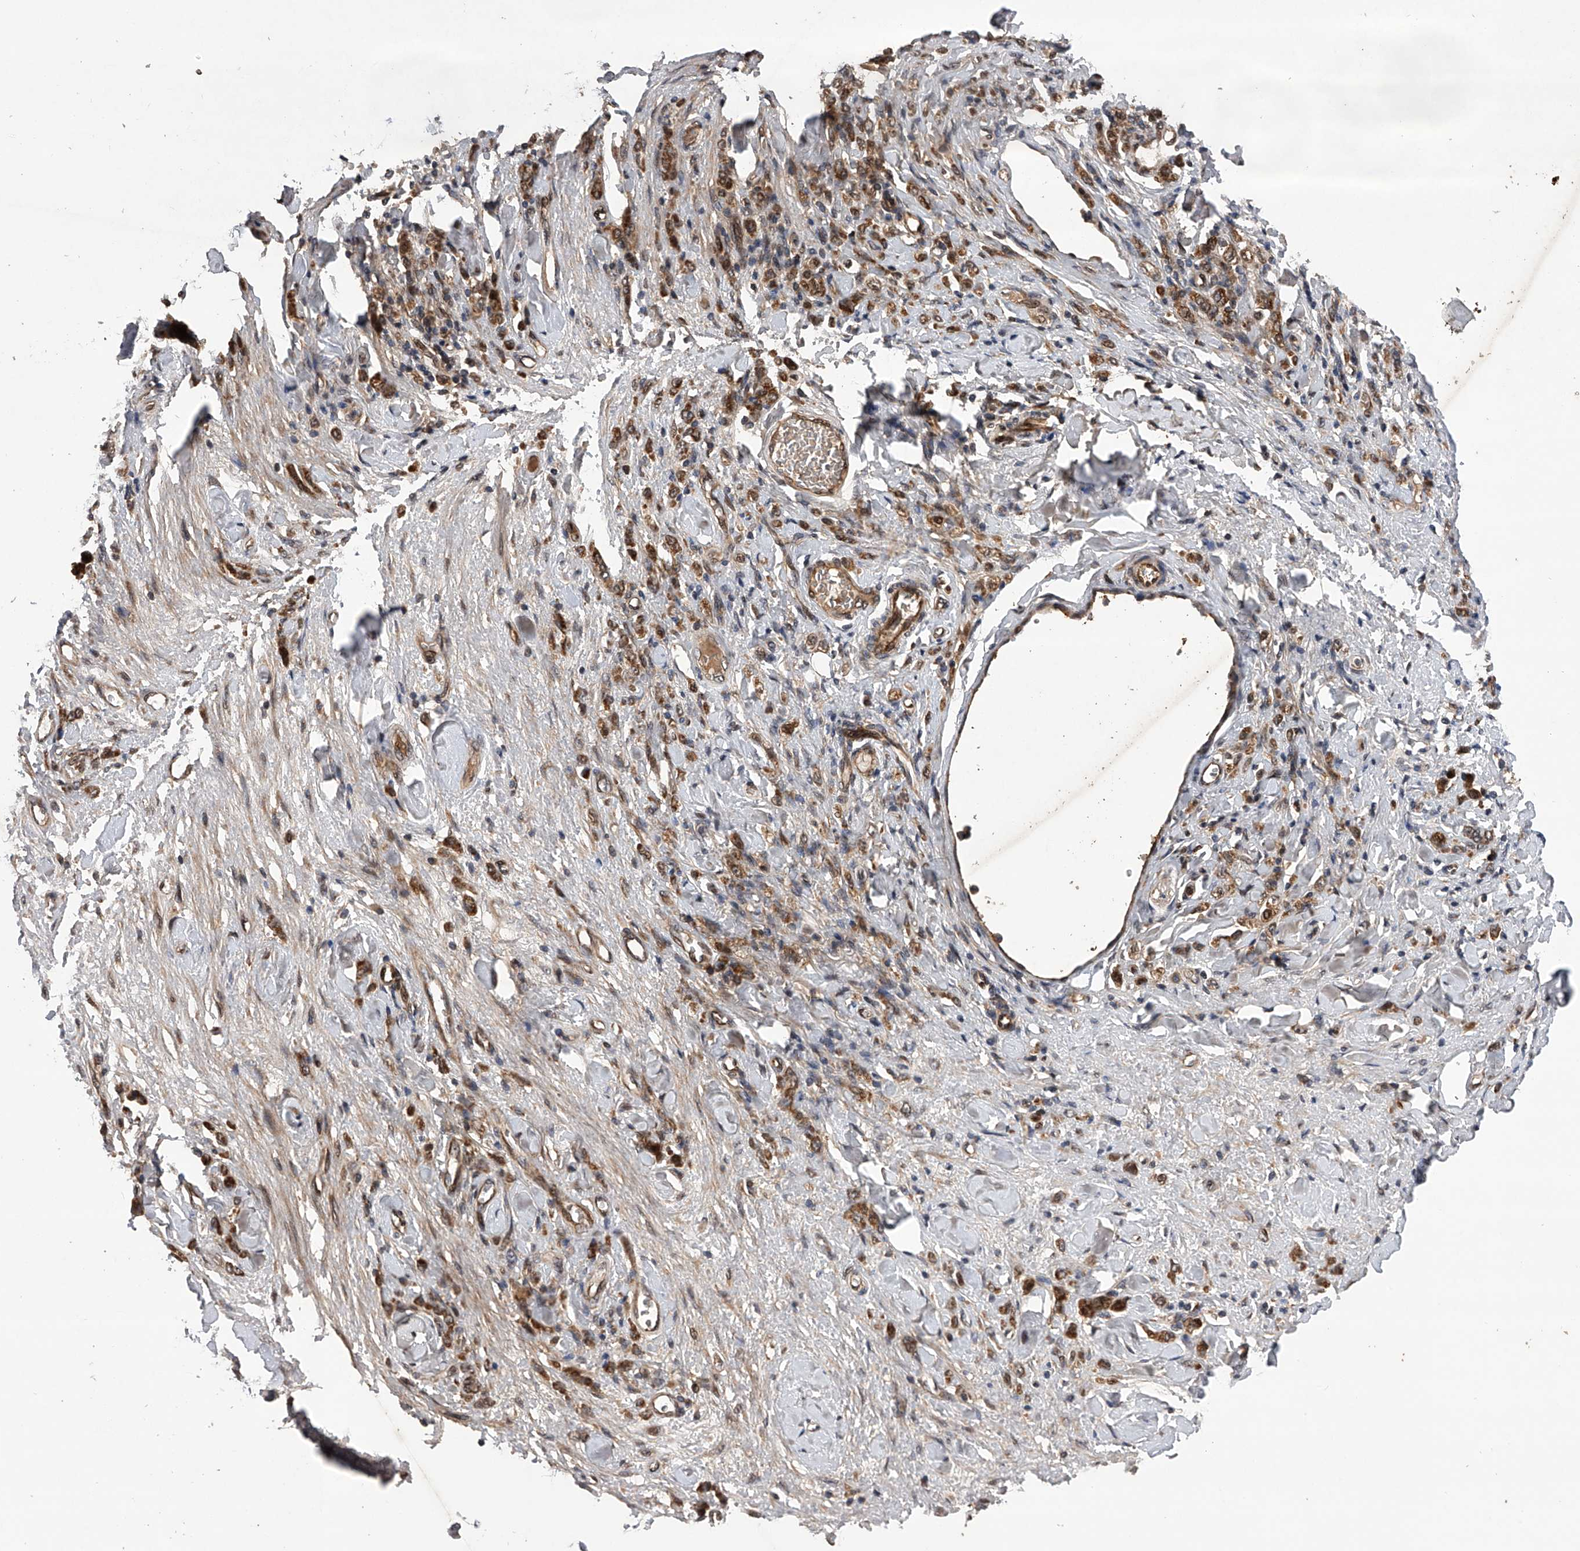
{"staining": {"intensity": "moderate", "quantity": ">75%", "location": "cytoplasmic/membranous"}, "tissue": "stomach cancer", "cell_type": "Tumor cells", "image_type": "cancer", "snomed": [{"axis": "morphology", "description": "Normal tissue, NOS"}, {"axis": "morphology", "description": "Adenocarcinoma, NOS"}, {"axis": "topography", "description": "Stomach"}], "caption": "Immunohistochemical staining of human stomach cancer (adenocarcinoma) displays moderate cytoplasmic/membranous protein positivity in about >75% of tumor cells. (DAB (3,3'-diaminobenzidine) = brown stain, brightfield microscopy at high magnification).", "gene": "MAP3K11", "patient": {"sex": "male", "age": 82}}